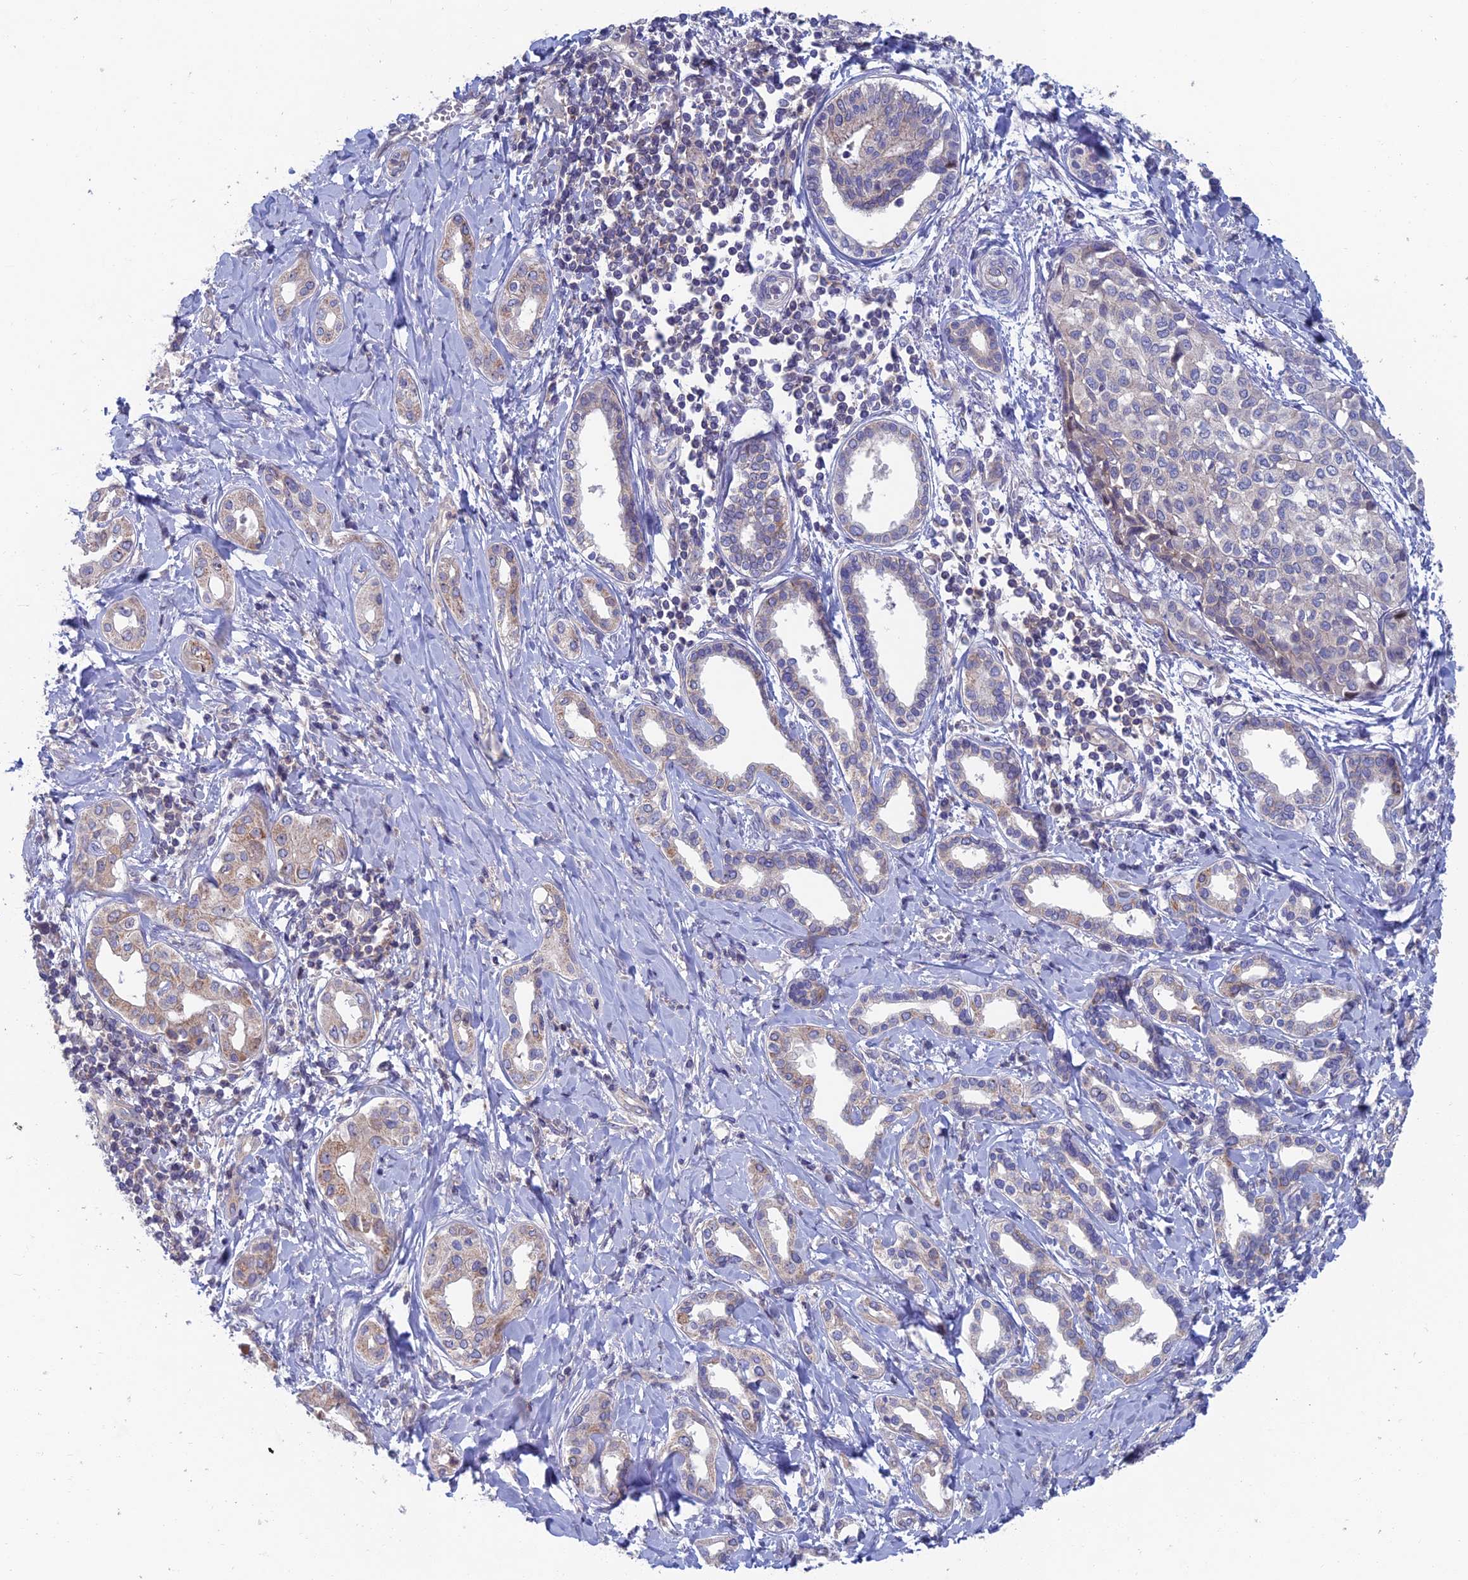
{"staining": {"intensity": "weak", "quantity": "25%-75%", "location": "cytoplasmic/membranous"}, "tissue": "liver cancer", "cell_type": "Tumor cells", "image_type": "cancer", "snomed": [{"axis": "morphology", "description": "Cholangiocarcinoma"}, {"axis": "topography", "description": "Liver"}], "caption": "Tumor cells show low levels of weak cytoplasmic/membranous staining in about 25%-75% of cells in cholangiocarcinoma (liver).", "gene": "USP37", "patient": {"sex": "female", "age": 77}}